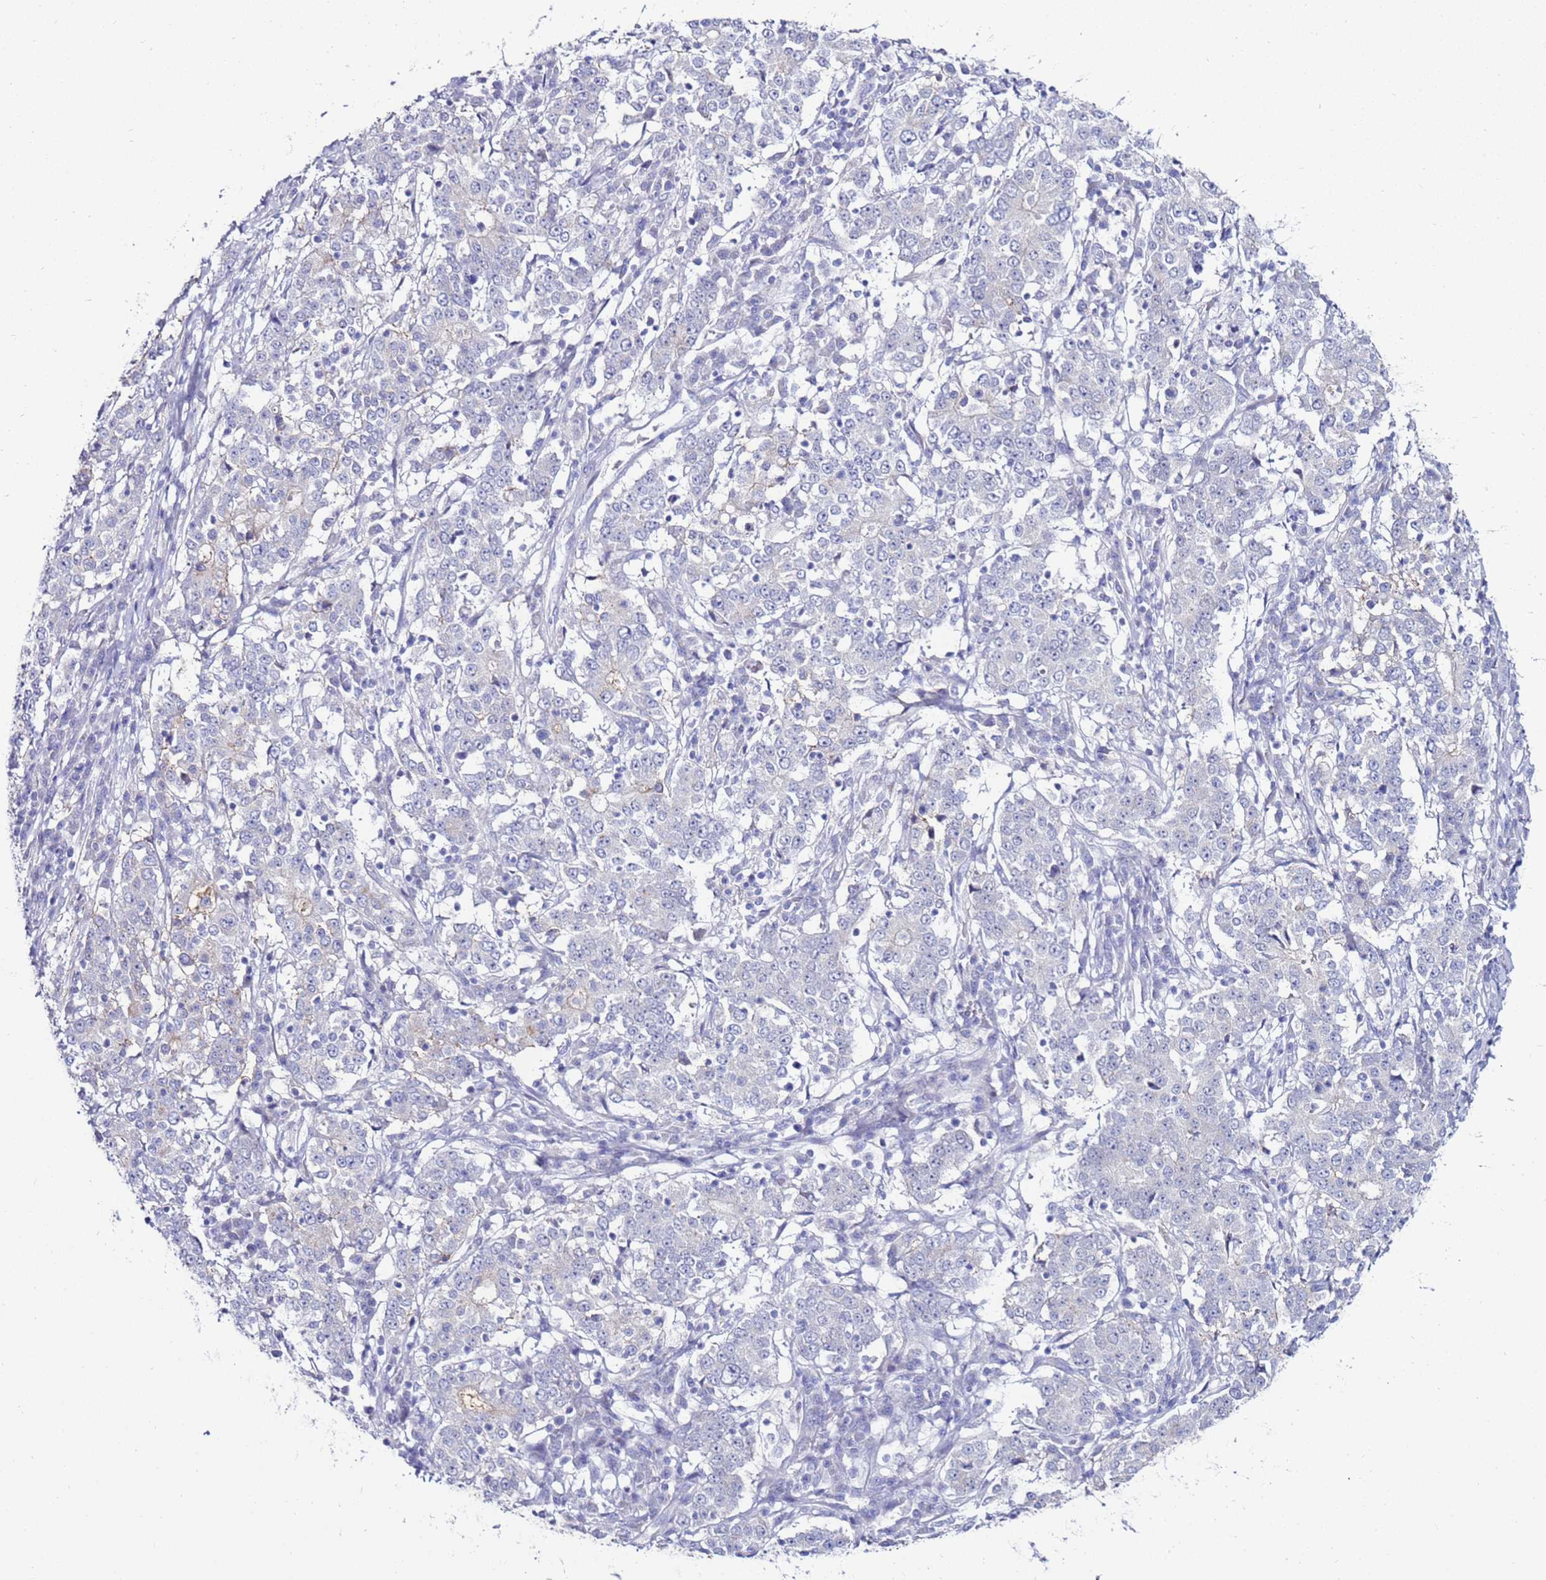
{"staining": {"intensity": "negative", "quantity": "none", "location": "none"}, "tissue": "stomach cancer", "cell_type": "Tumor cells", "image_type": "cancer", "snomed": [{"axis": "morphology", "description": "Adenocarcinoma, NOS"}, {"axis": "topography", "description": "Stomach"}], "caption": "This is a histopathology image of immunohistochemistry (IHC) staining of adenocarcinoma (stomach), which shows no expression in tumor cells.", "gene": "GPN3", "patient": {"sex": "male", "age": 59}}